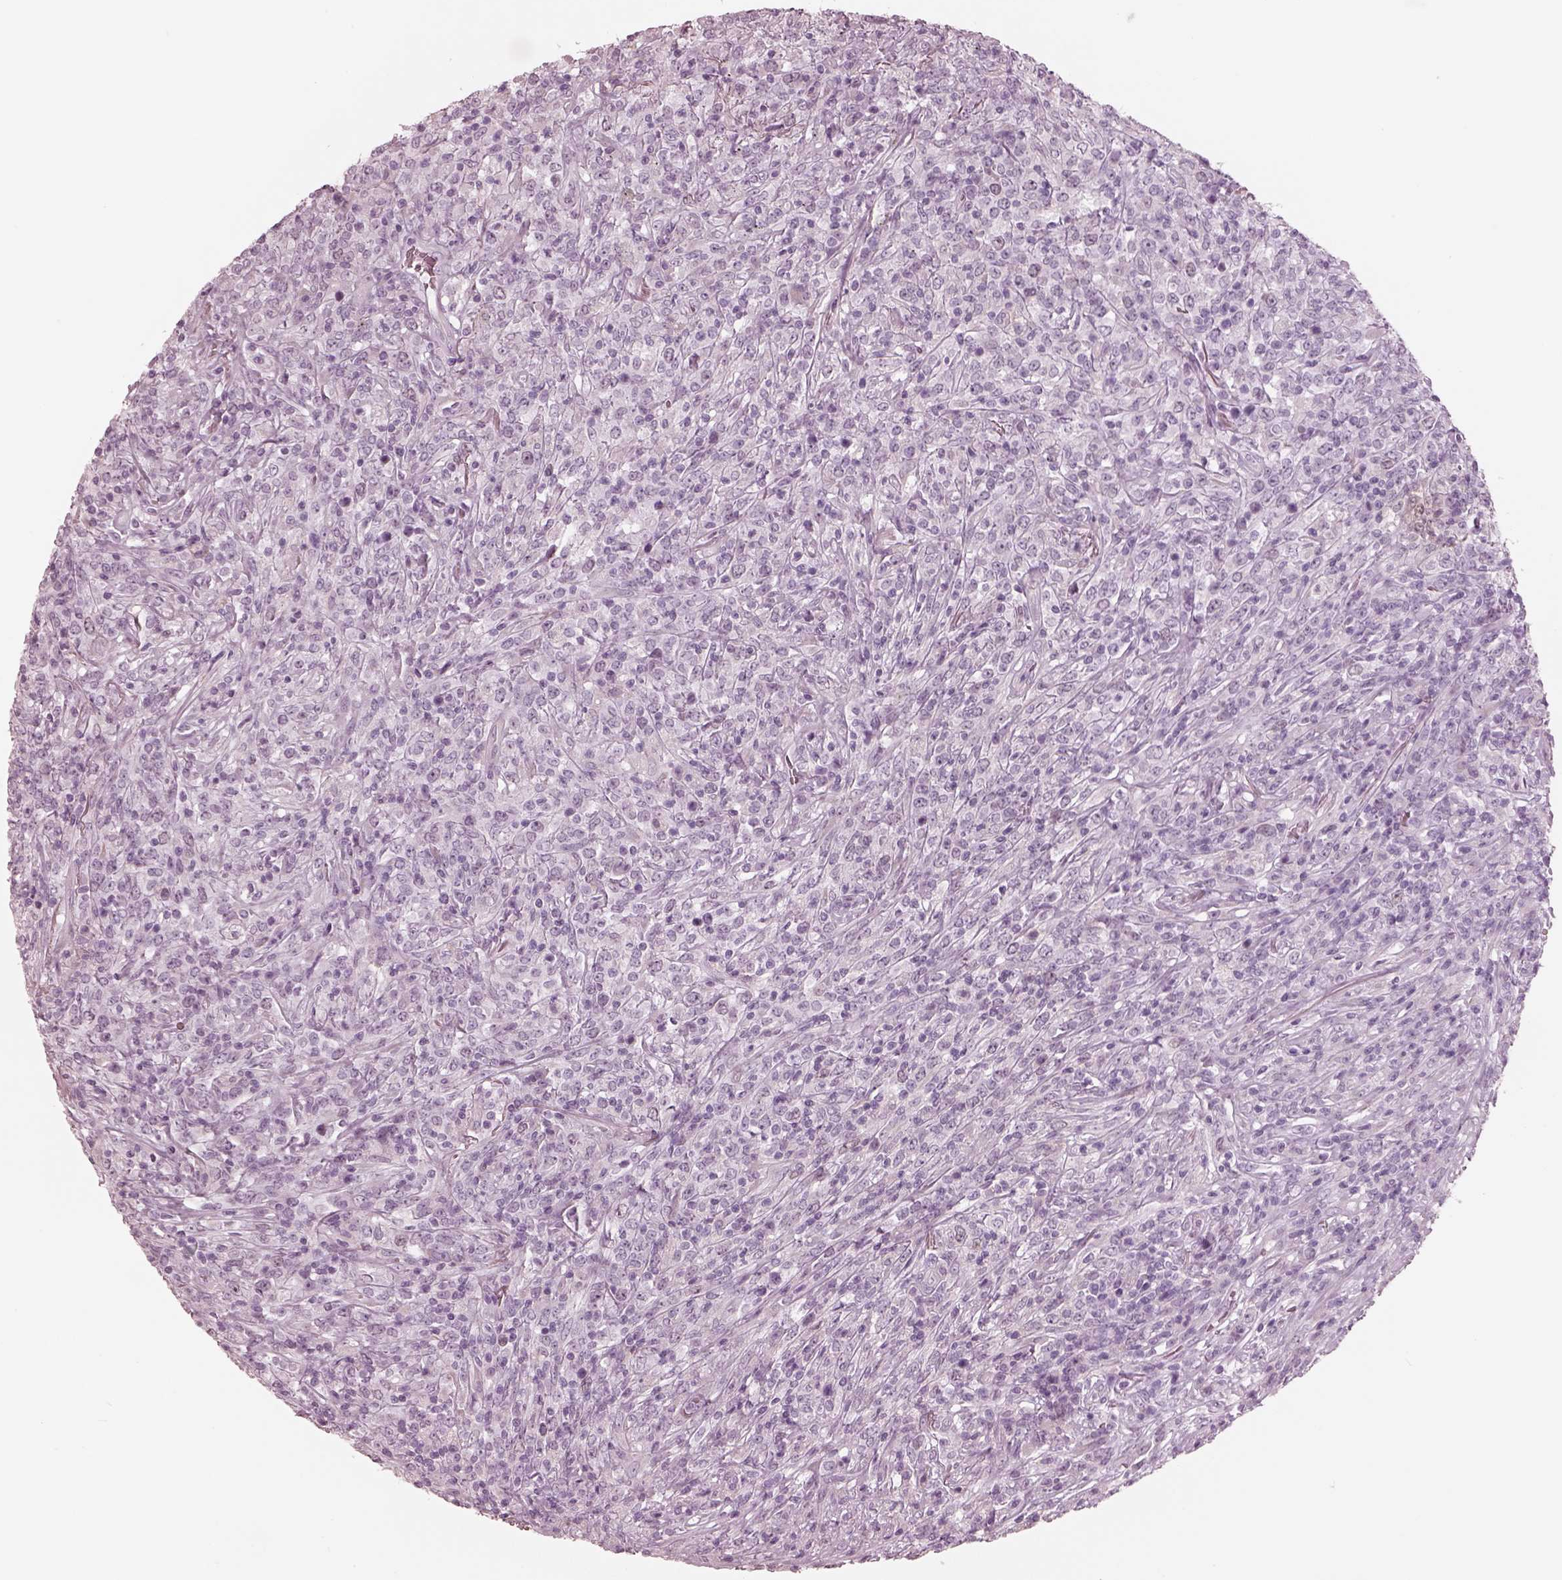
{"staining": {"intensity": "negative", "quantity": "none", "location": "none"}, "tissue": "lymphoma", "cell_type": "Tumor cells", "image_type": "cancer", "snomed": [{"axis": "morphology", "description": "Malignant lymphoma, non-Hodgkin's type, High grade"}, {"axis": "topography", "description": "Lung"}], "caption": "Tumor cells are negative for protein expression in human lymphoma.", "gene": "KRTAP24-1", "patient": {"sex": "male", "age": 79}}